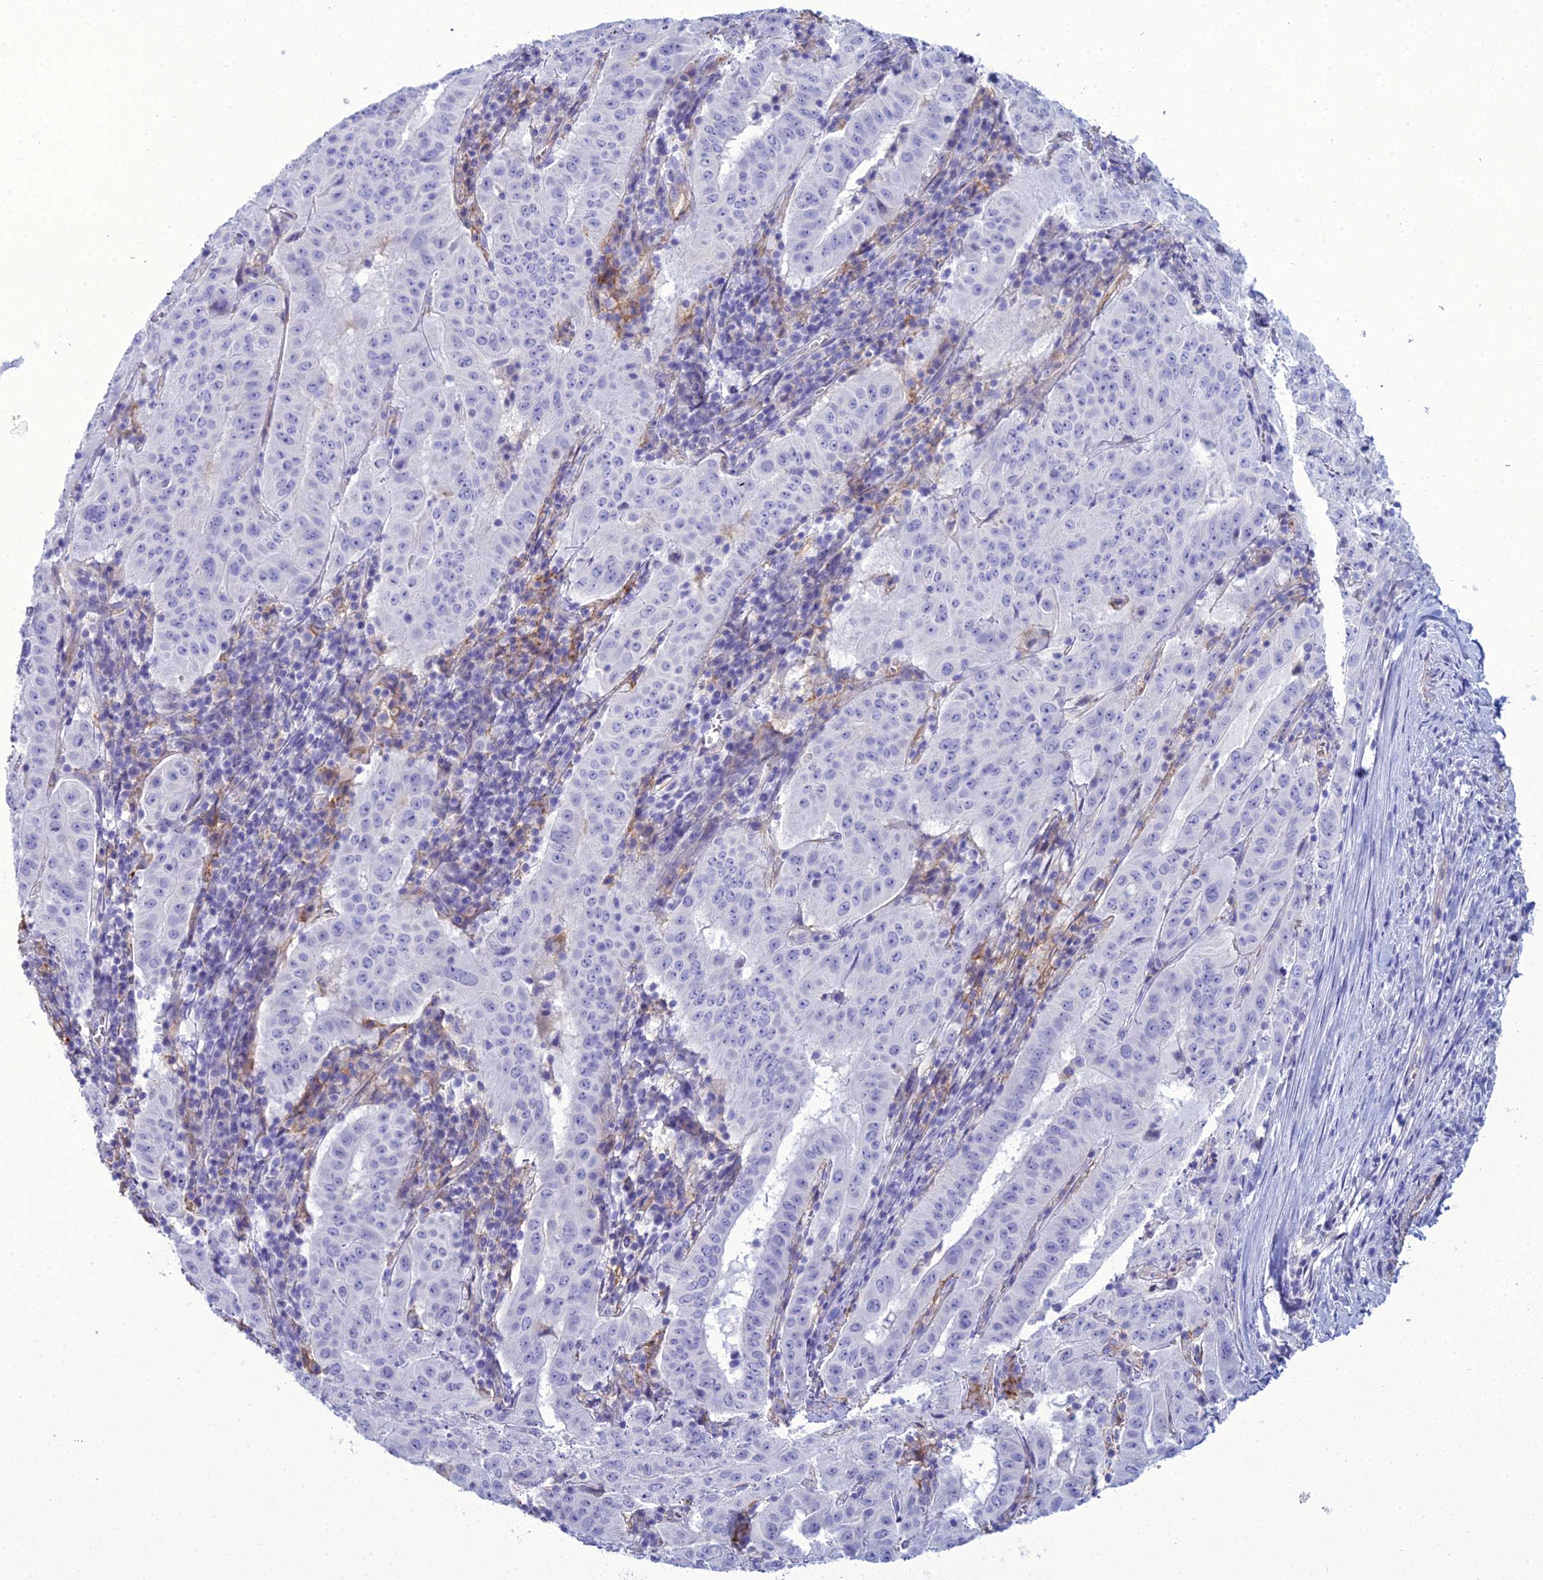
{"staining": {"intensity": "negative", "quantity": "none", "location": "none"}, "tissue": "pancreatic cancer", "cell_type": "Tumor cells", "image_type": "cancer", "snomed": [{"axis": "morphology", "description": "Adenocarcinoma, NOS"}, {"axis": "topography", "description": "Pancreas"}], "caption": "The image shows no staining of tumor cells in adenocarcinoma (pancreatic). Brightfield microscopy of IHC stained with DAB (3,3'-diaminobenzidine) (brown) and hematoxylin (blue), captured at high magnification.", "gene": "ACE", "patient": {"sex": "male", "age": 63}}